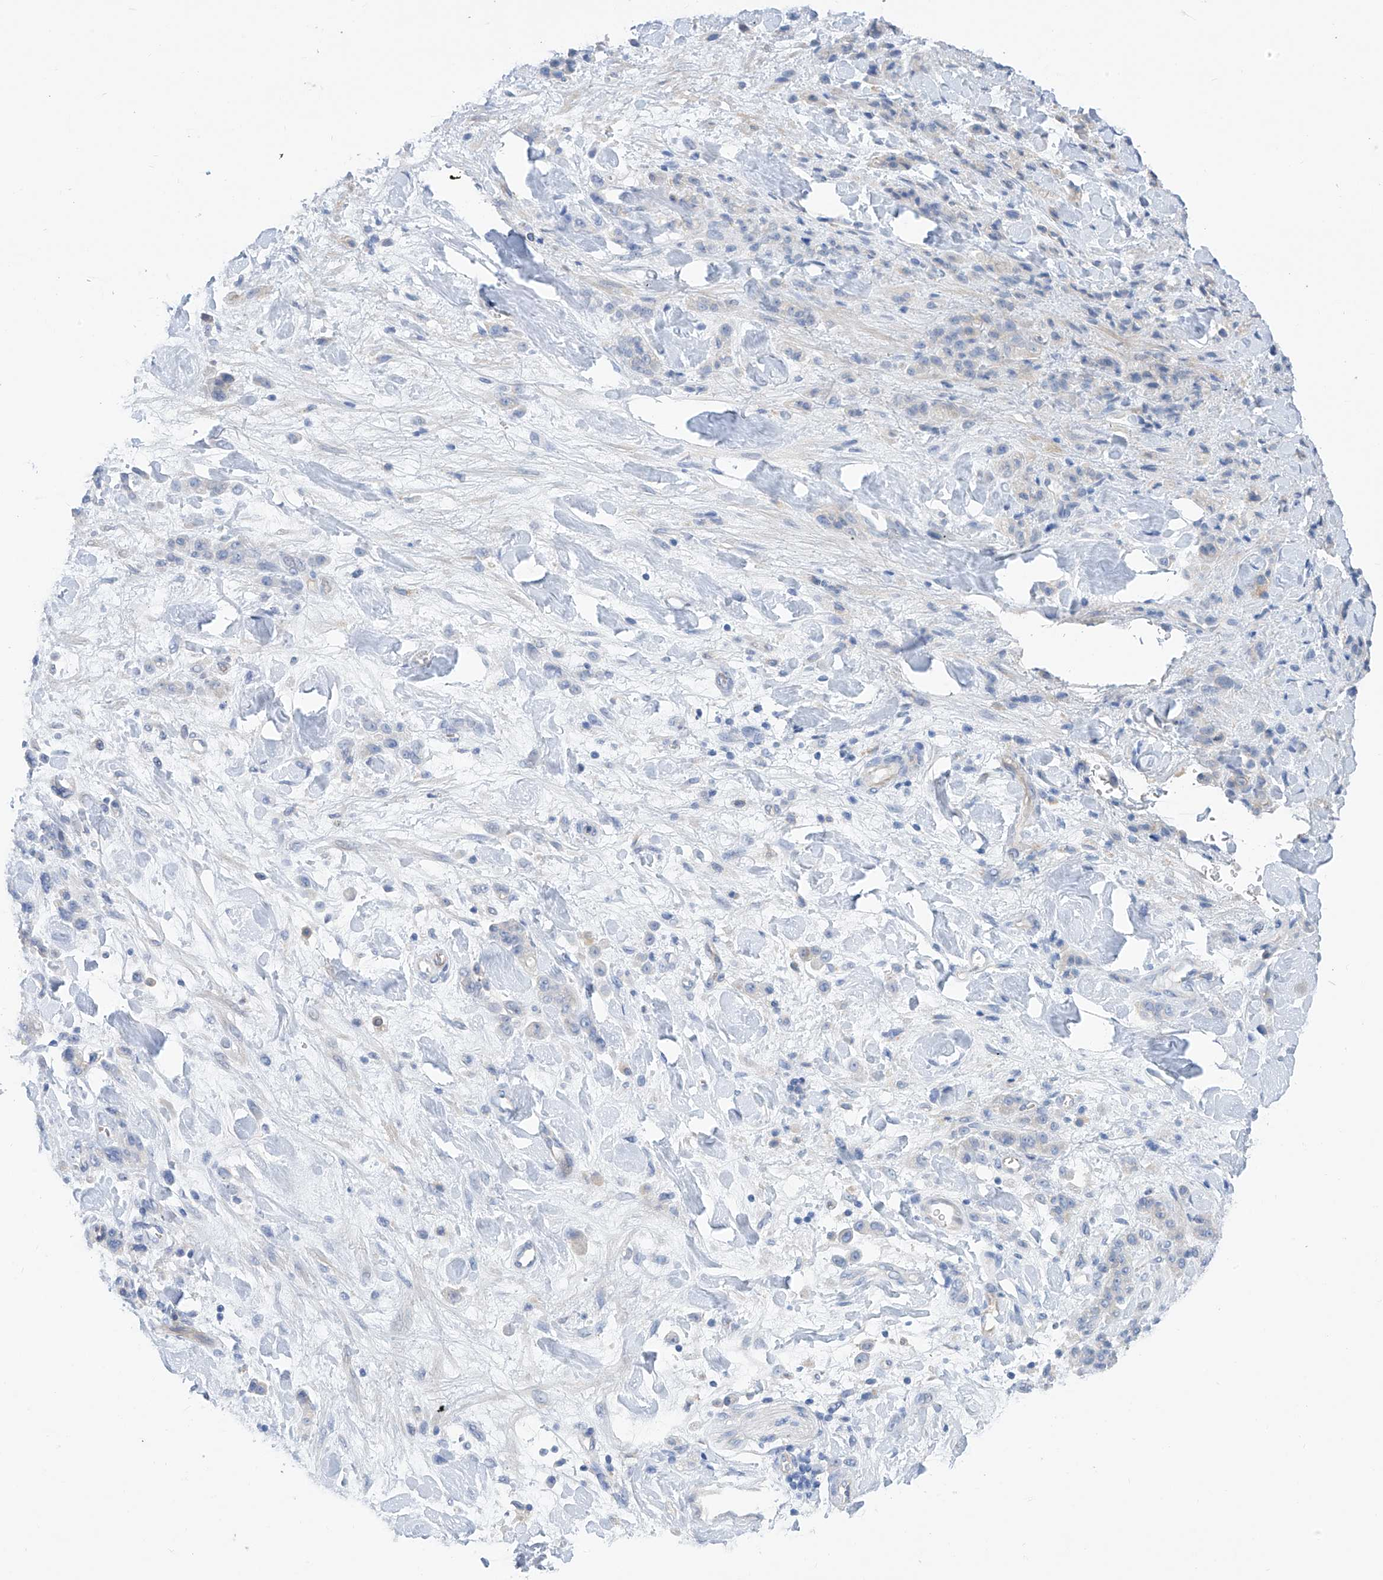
{"staining": {"intensity": "negative", "quantity": "none", "location": "none"}, "tissue": "stomach cancer", "cell_type": "Tumor cells", "image_type": "cancer", "snomed": [{"axis": "morphology", "description": "Normal tissue, NOS"}, {"axis": "morphology", "description": "Adenocarcinoma, NOS"}, {"axis": "topography", "description": "Stomach"}], "caption": "Adenocarcinoma (stomach) was stained to show a protein in brown. There is no significant staining in tumor cells.", "gene": "ITGA9", "patient": {"sex": "male", "age": 82}}